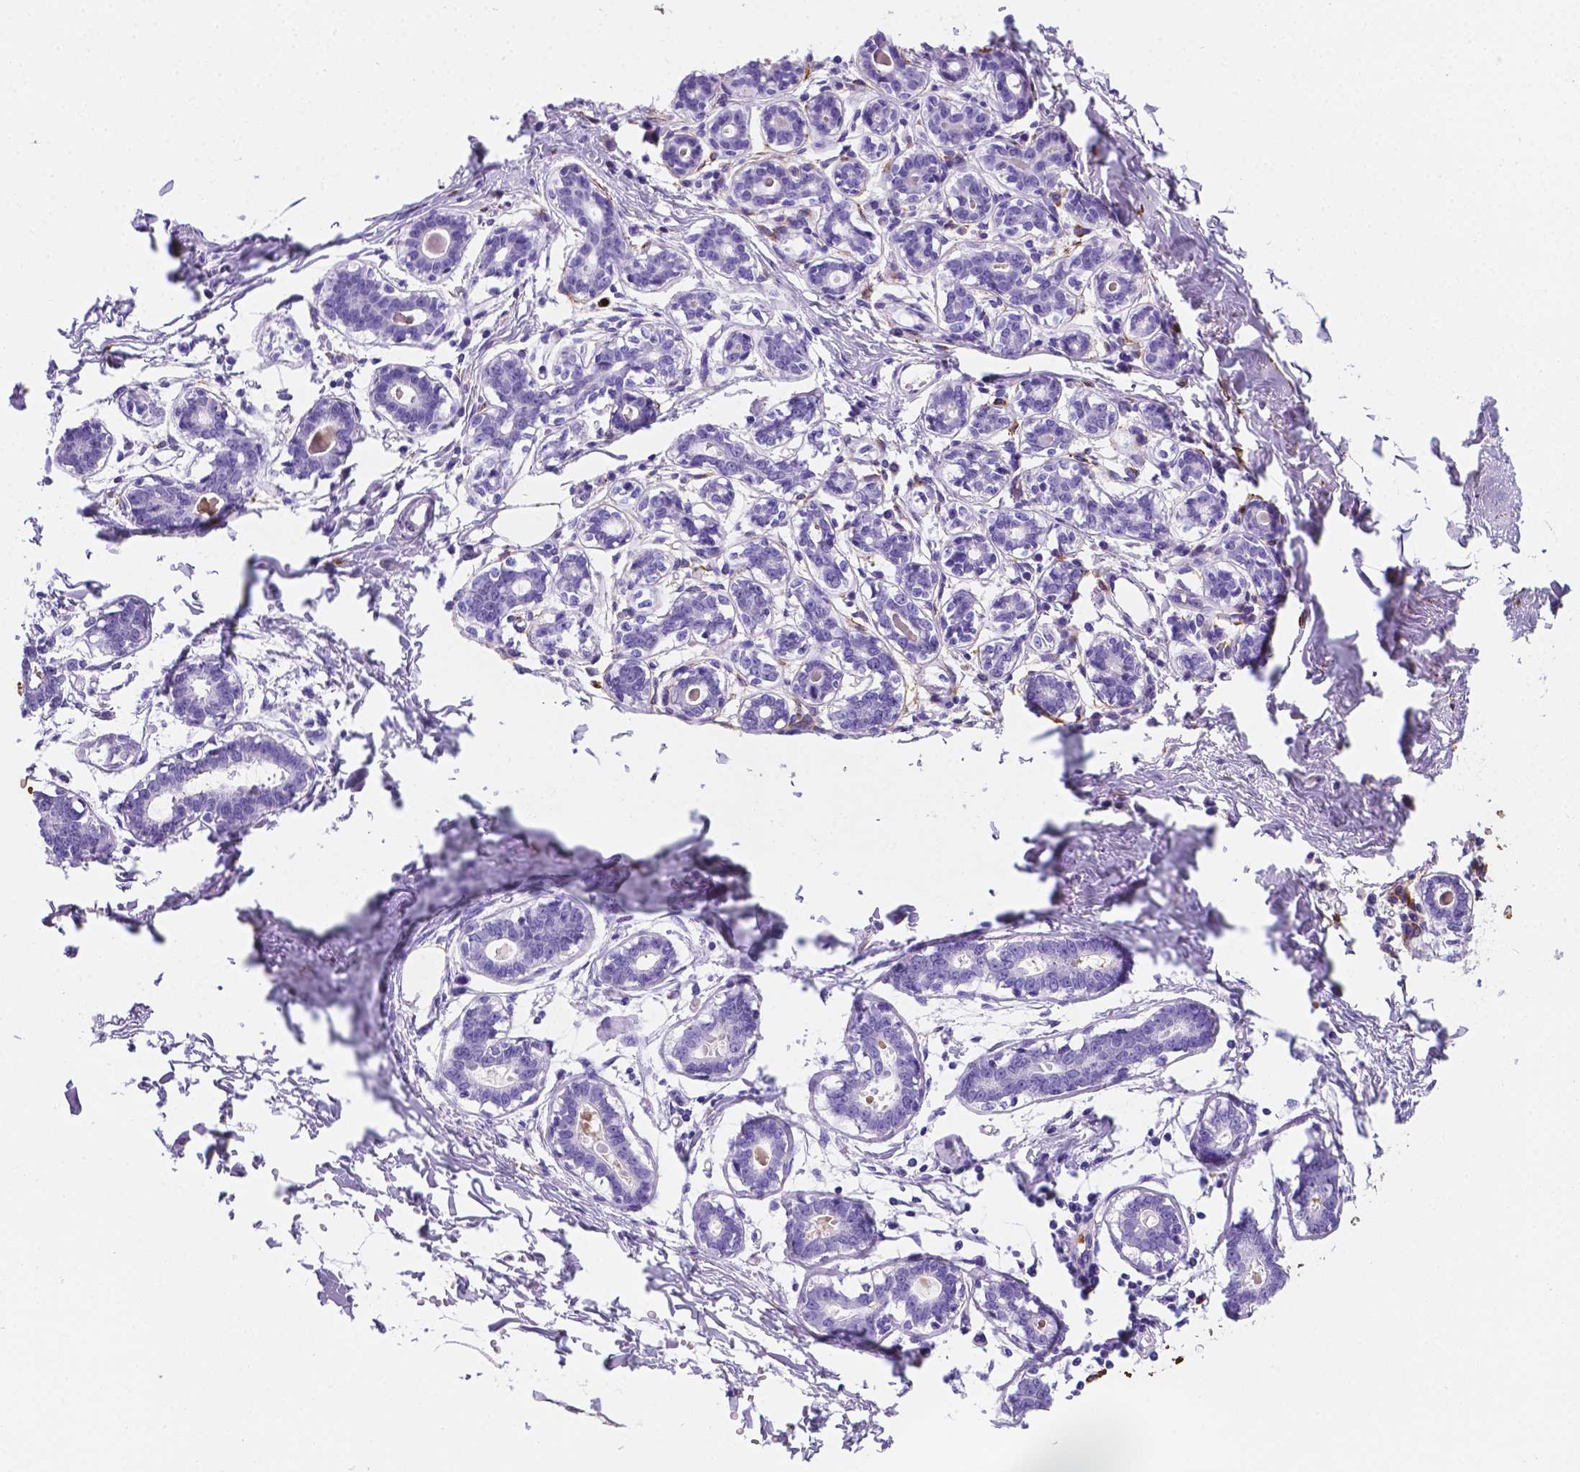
{"staining": {"intensity": "strong", "quantity": ">75%", "location": "cytoplasmic/membranous"}, "tissue": "breast", "cell_type": "Adipocytes", "image_type": "normal", "snomed": [{"axis": "morphology", "description": "Normal tissue, NOS"}, {"axis": "topography", "description": "Skin"}, {"axis": "topography", "description": "Breast"}], "caption": "Breast stained with DAB IHC shows high levels of strong cytoplasmic/membranous expression in about >75% of adipocytes.", "gene": "MACF1", "patient": {"sex": "female", "age": 43}}